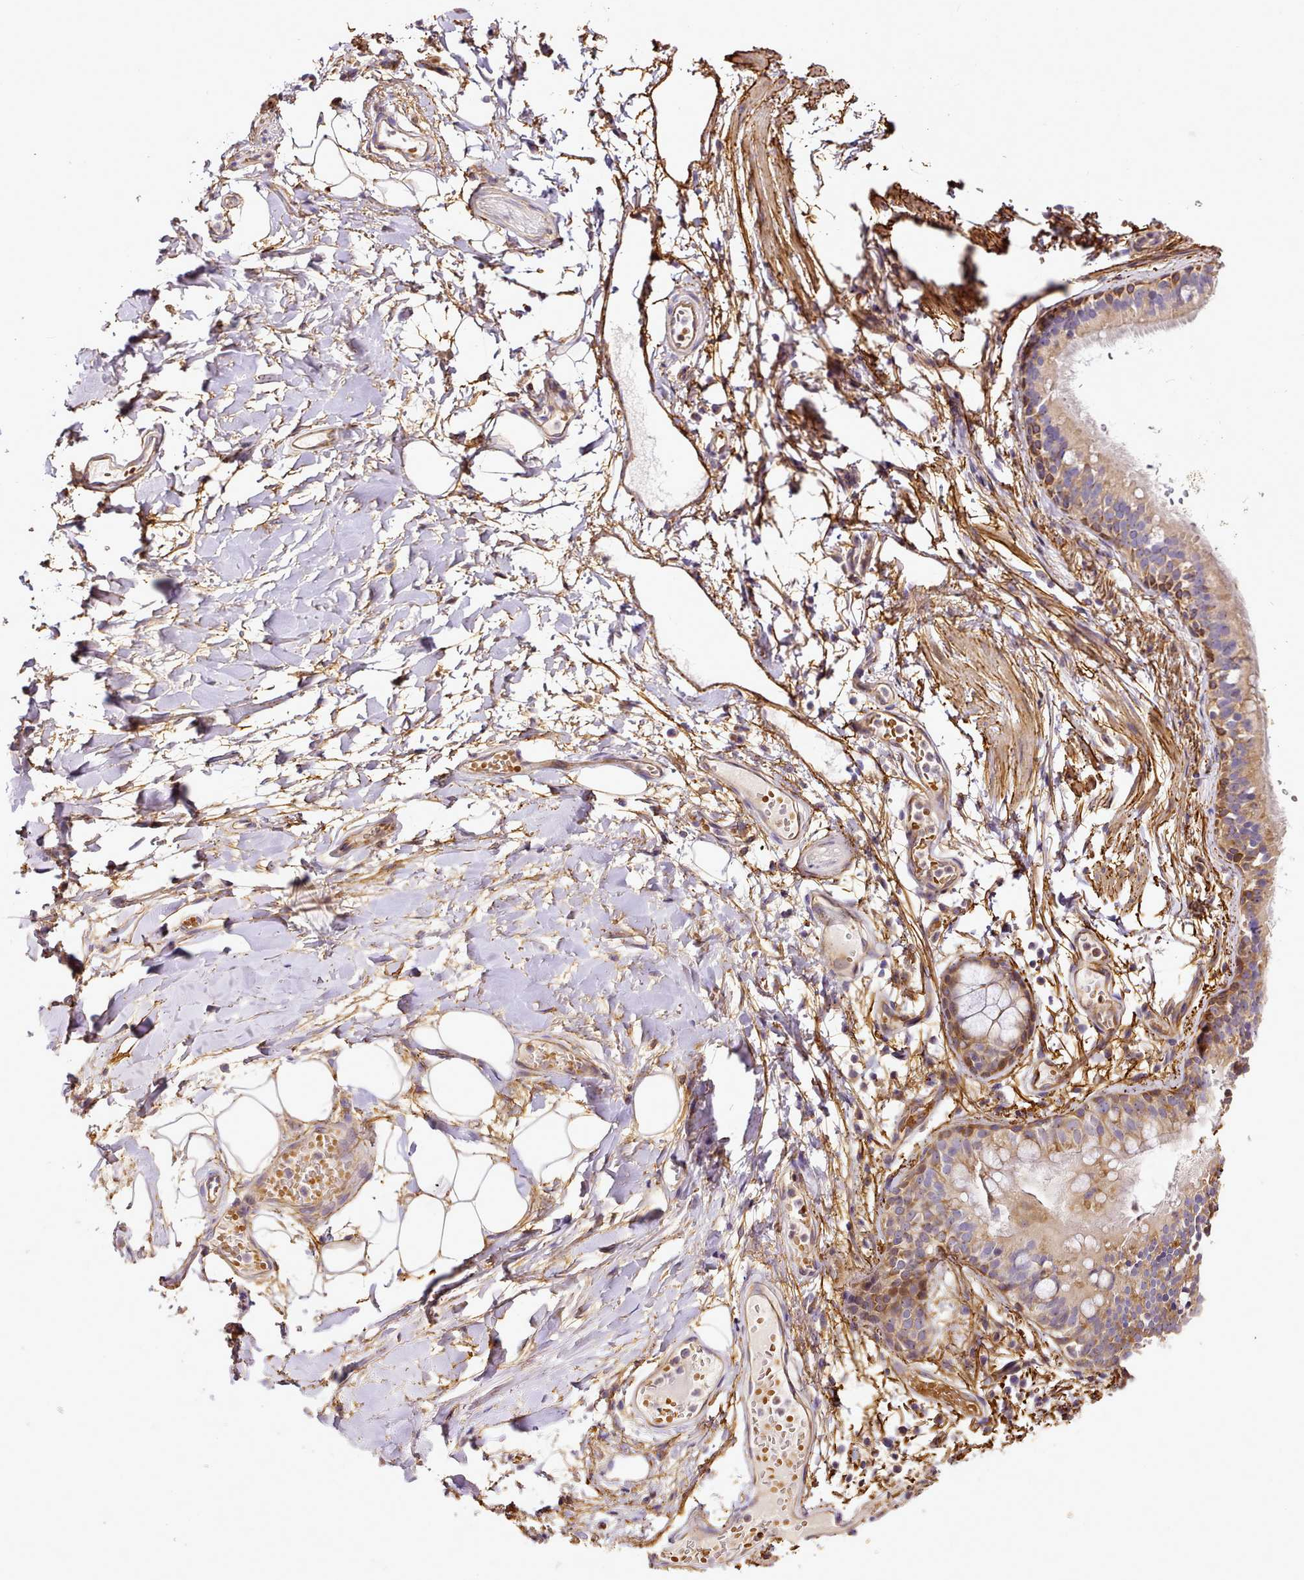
{"staining": {"intensity": "moderate", "quantity": ">75%", "location": "cytoplasmic/membranous"}, "tissue": "adipose tissue", "cell_type": "Adipocytes", "image_type": "normal", "snomed": [{"axis": "morphology", "description": "Normal tissue, NOS"}, {"axis": "topography", "description": "Lymph node"}, {"axis": "topography", "description": "Cartilage tissue"}, {"axis": "topography", "description": "Bronchus"}], "caption": "The histopathology image exhibits a brown stain indicating the presence of a protein in the cytoplasmic/membranous of adipocytes in adipose tissue. (DAB = brown stain, brightfield microscopy at high magnification).", "gene": "NBPF10", "patient": {"sex": "male", "age": 63}}